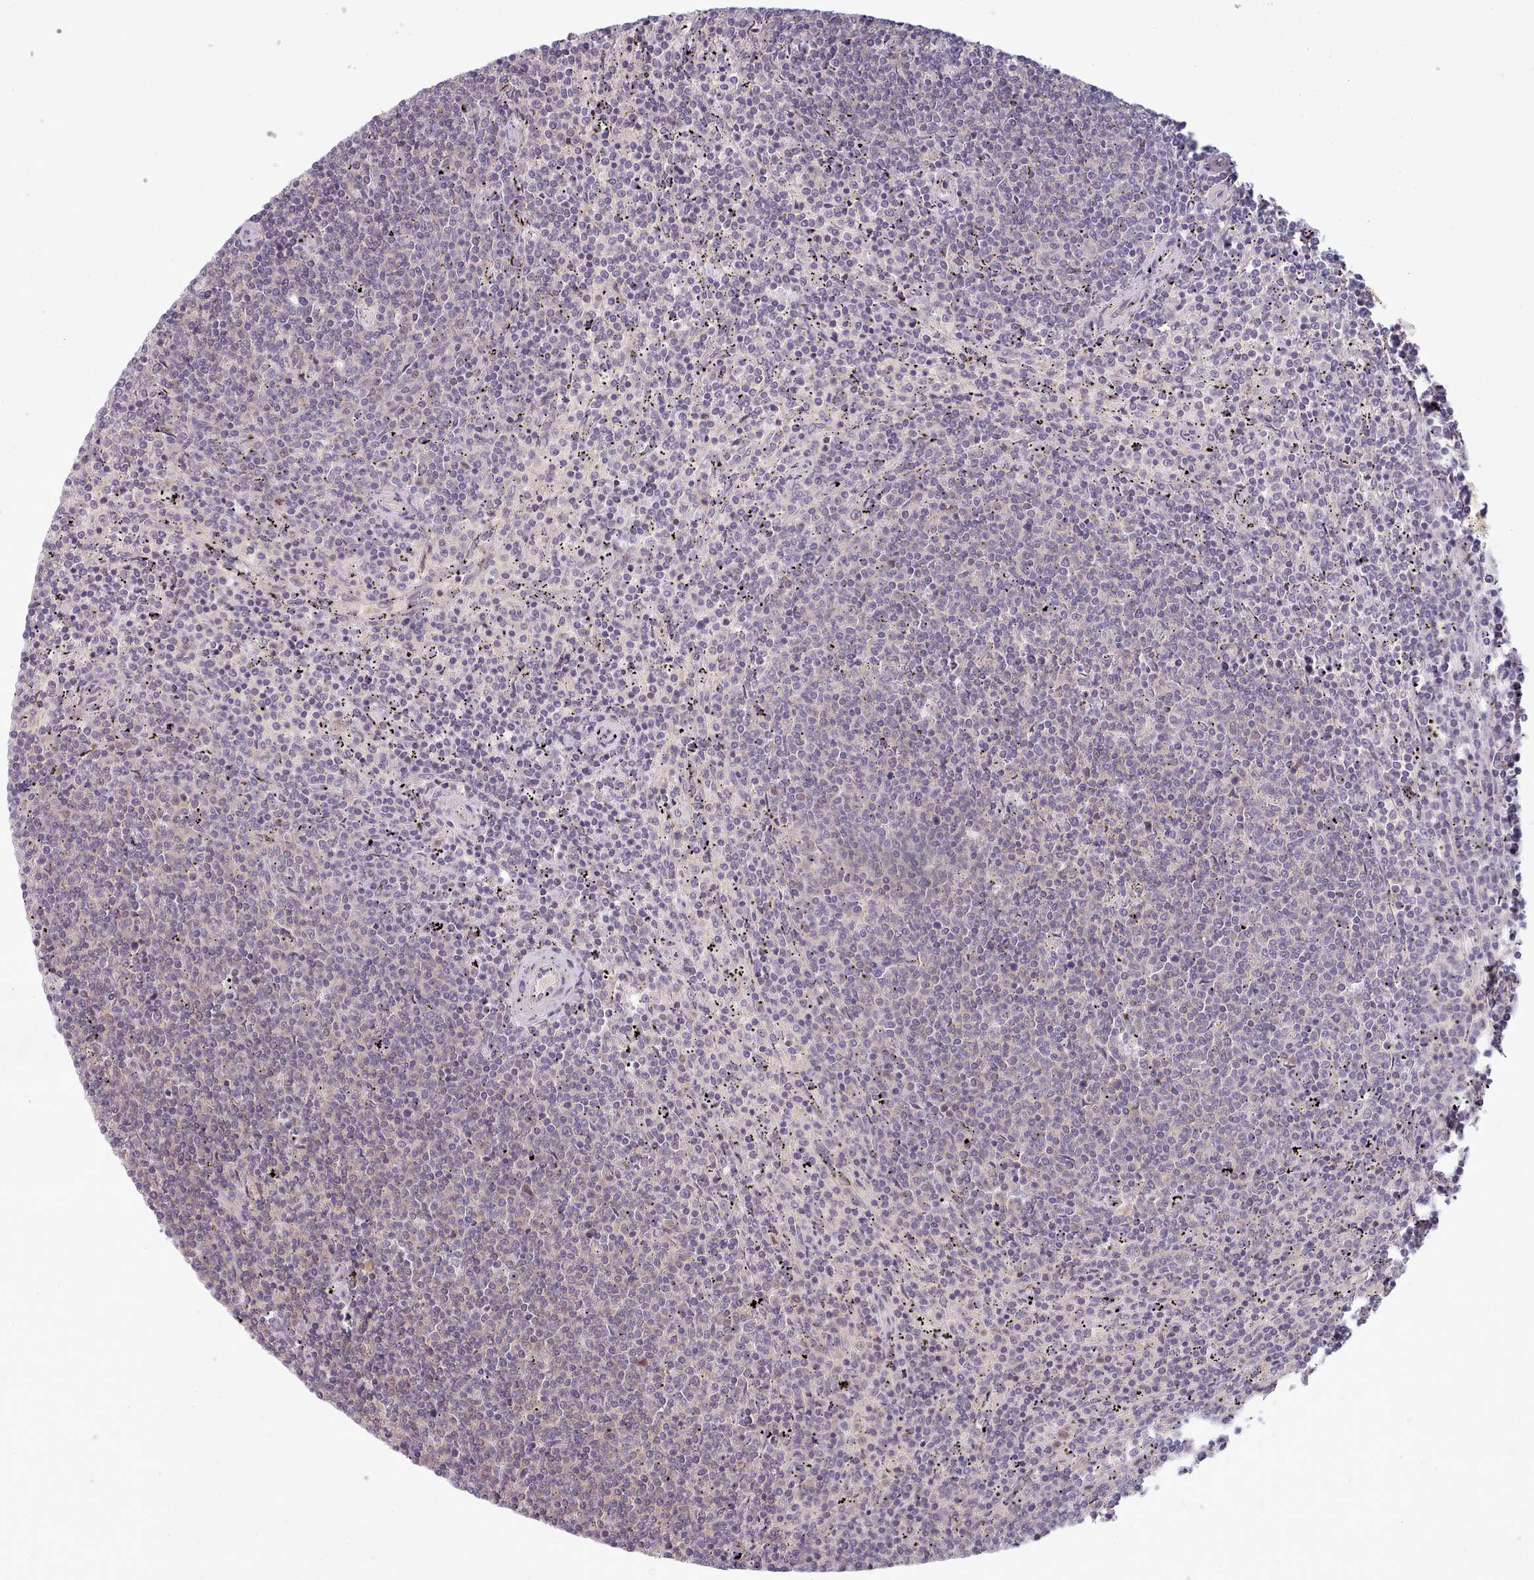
{"staining": {"intensity": "negative", "quantity": "none", "location": "none"}, "tissue": "lymphoma", "cell_type": "Tumor cells", "image_type": "cancer", "snomed": [{"axis": "morphology", "description": "Malignant lymphoma, non-Hodgkin's type, Low grade"}, {"axis": "topography", "description": "Spleen"}], "caption": "Immunohistochemistry of lymphoma displays no expression in tumor cells.", "gene": "CLNS1A", "patient": {"sex": "female", "age": 50}}